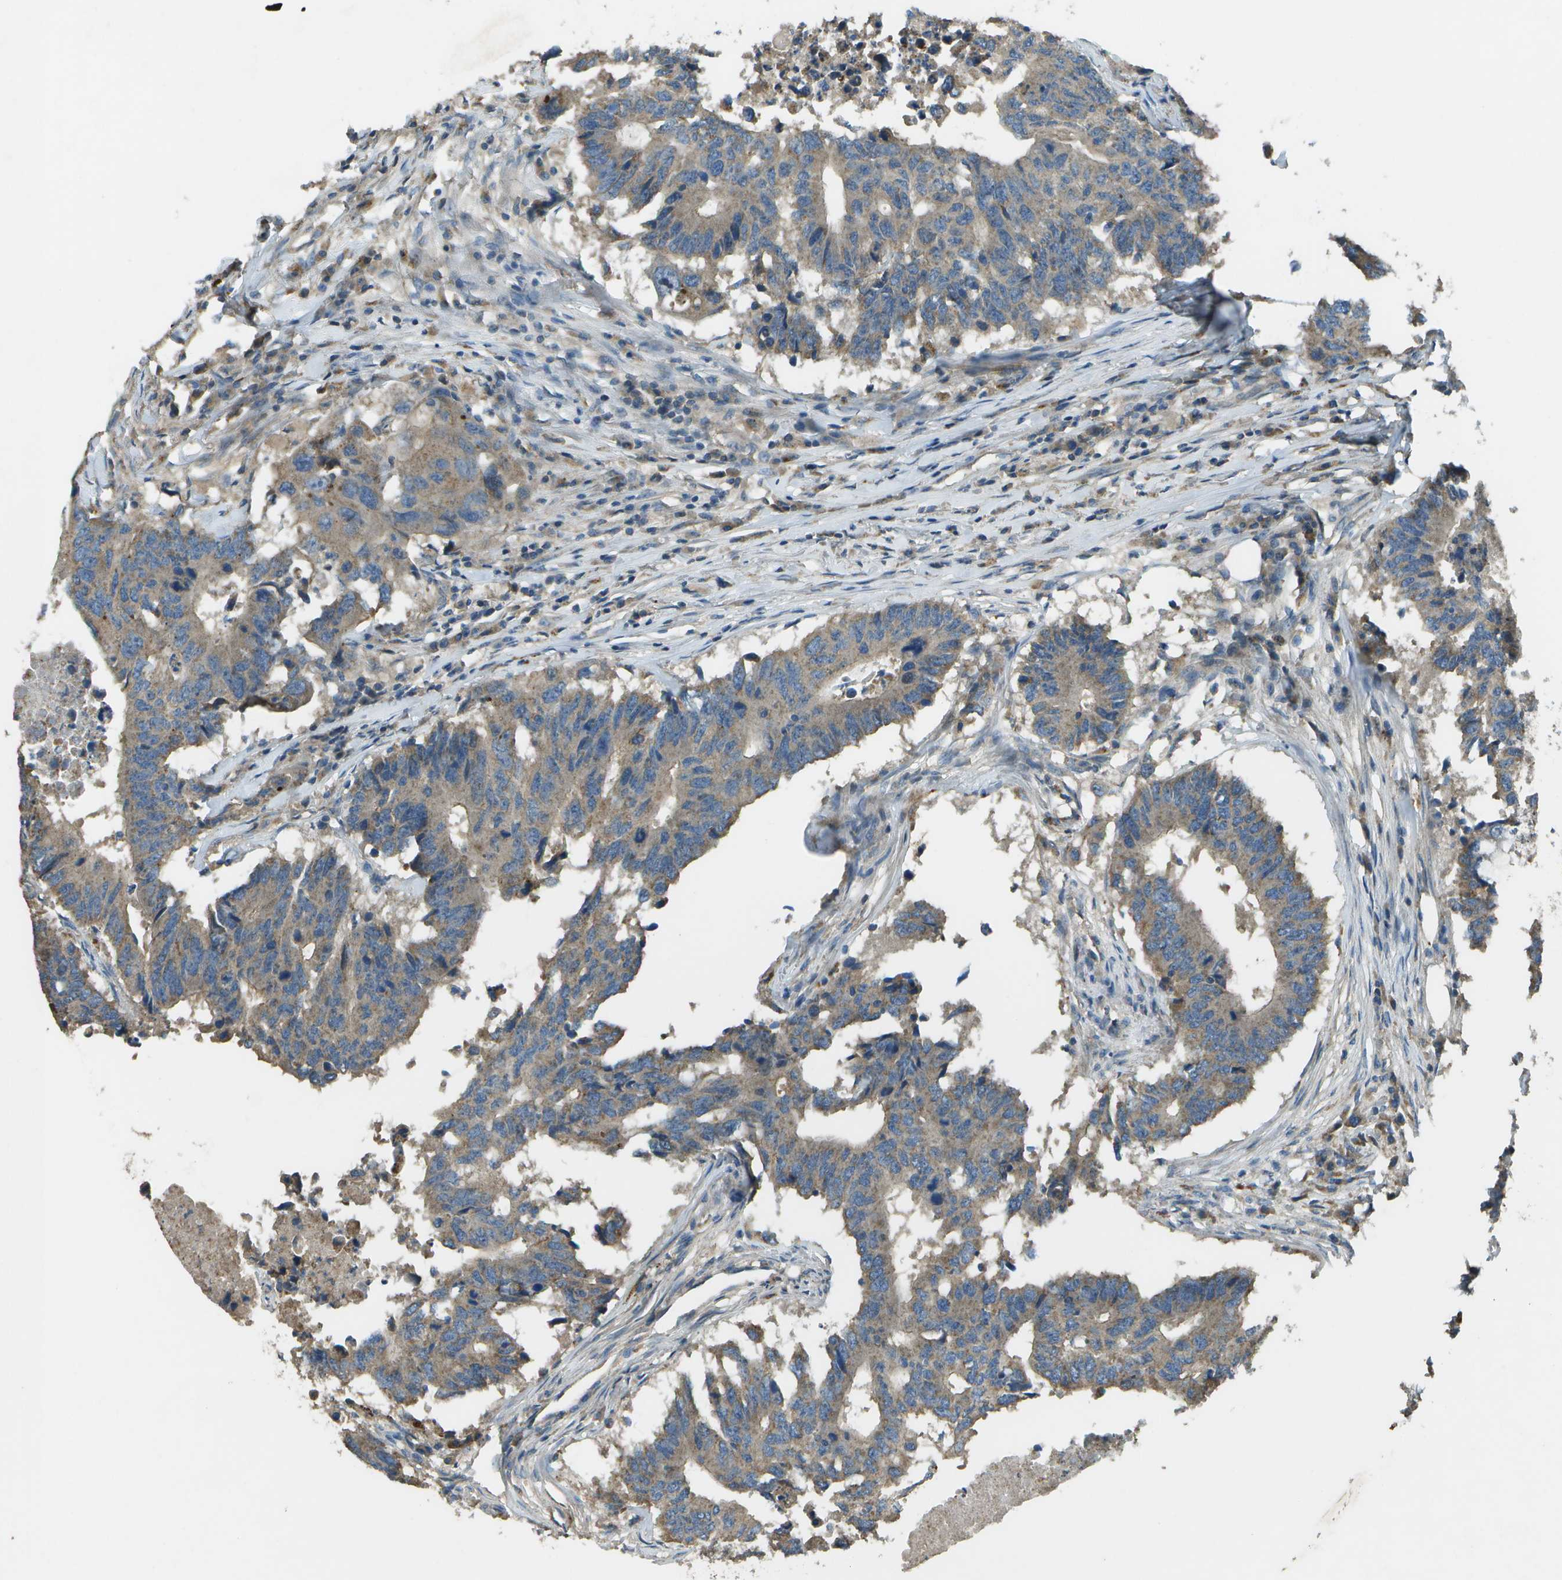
{"staining": {"intensity": "moderate", "quantity": ">75%", "location": "cytoplasmic/membranous"}, "tissue": "colorectal cancer", "cell_type": "Tumor cells", "image_type": "cancer", "snomed": [{"axis": "morphology", "description": "Adenocarcinoma, NOS"}, {"axis": "topography", "description": "Colon"}], "caption": "About >75% of tumor cells in human colorectal cancer (adenocarcinoma) show moderate cytoplasmic/membranous protein expression as visualized by brown immunohistochemical staining.", "gene": "PXYLP1", "patient": {"sex": "male", "age": 71}}